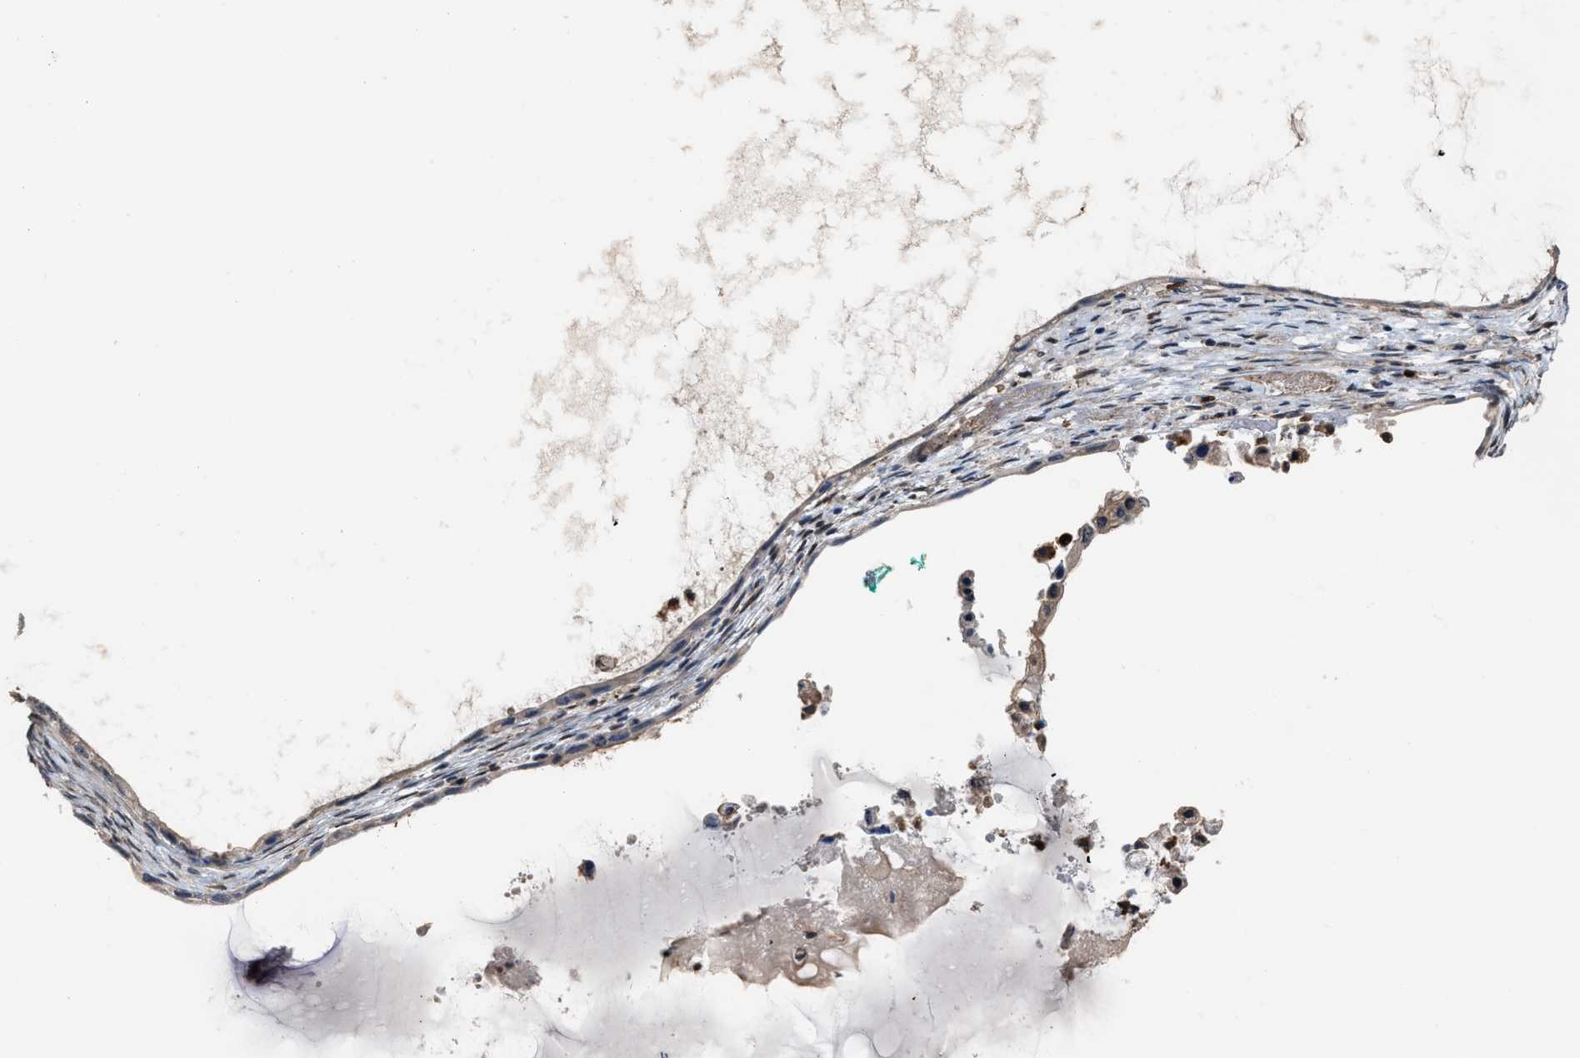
{"staining": {"intensity": "weak", "quantity": "<25%", "location": "cytoplasmic/membranous"}, "tissue": "ovarian cancer", "cell_type": "Tumor cells", "image_type": "cancer", "snomed": [{"axis": "morphology", "description": "Cystadenocarcinoma, mucinous, NOS"}, {"axis": "topography", "description": "Ovary"}], "caption": "Tumor cells show no significant expression in ovarian cancer.", "gene": "MTPN", "patient": {"sex": "female", "age": 80}}